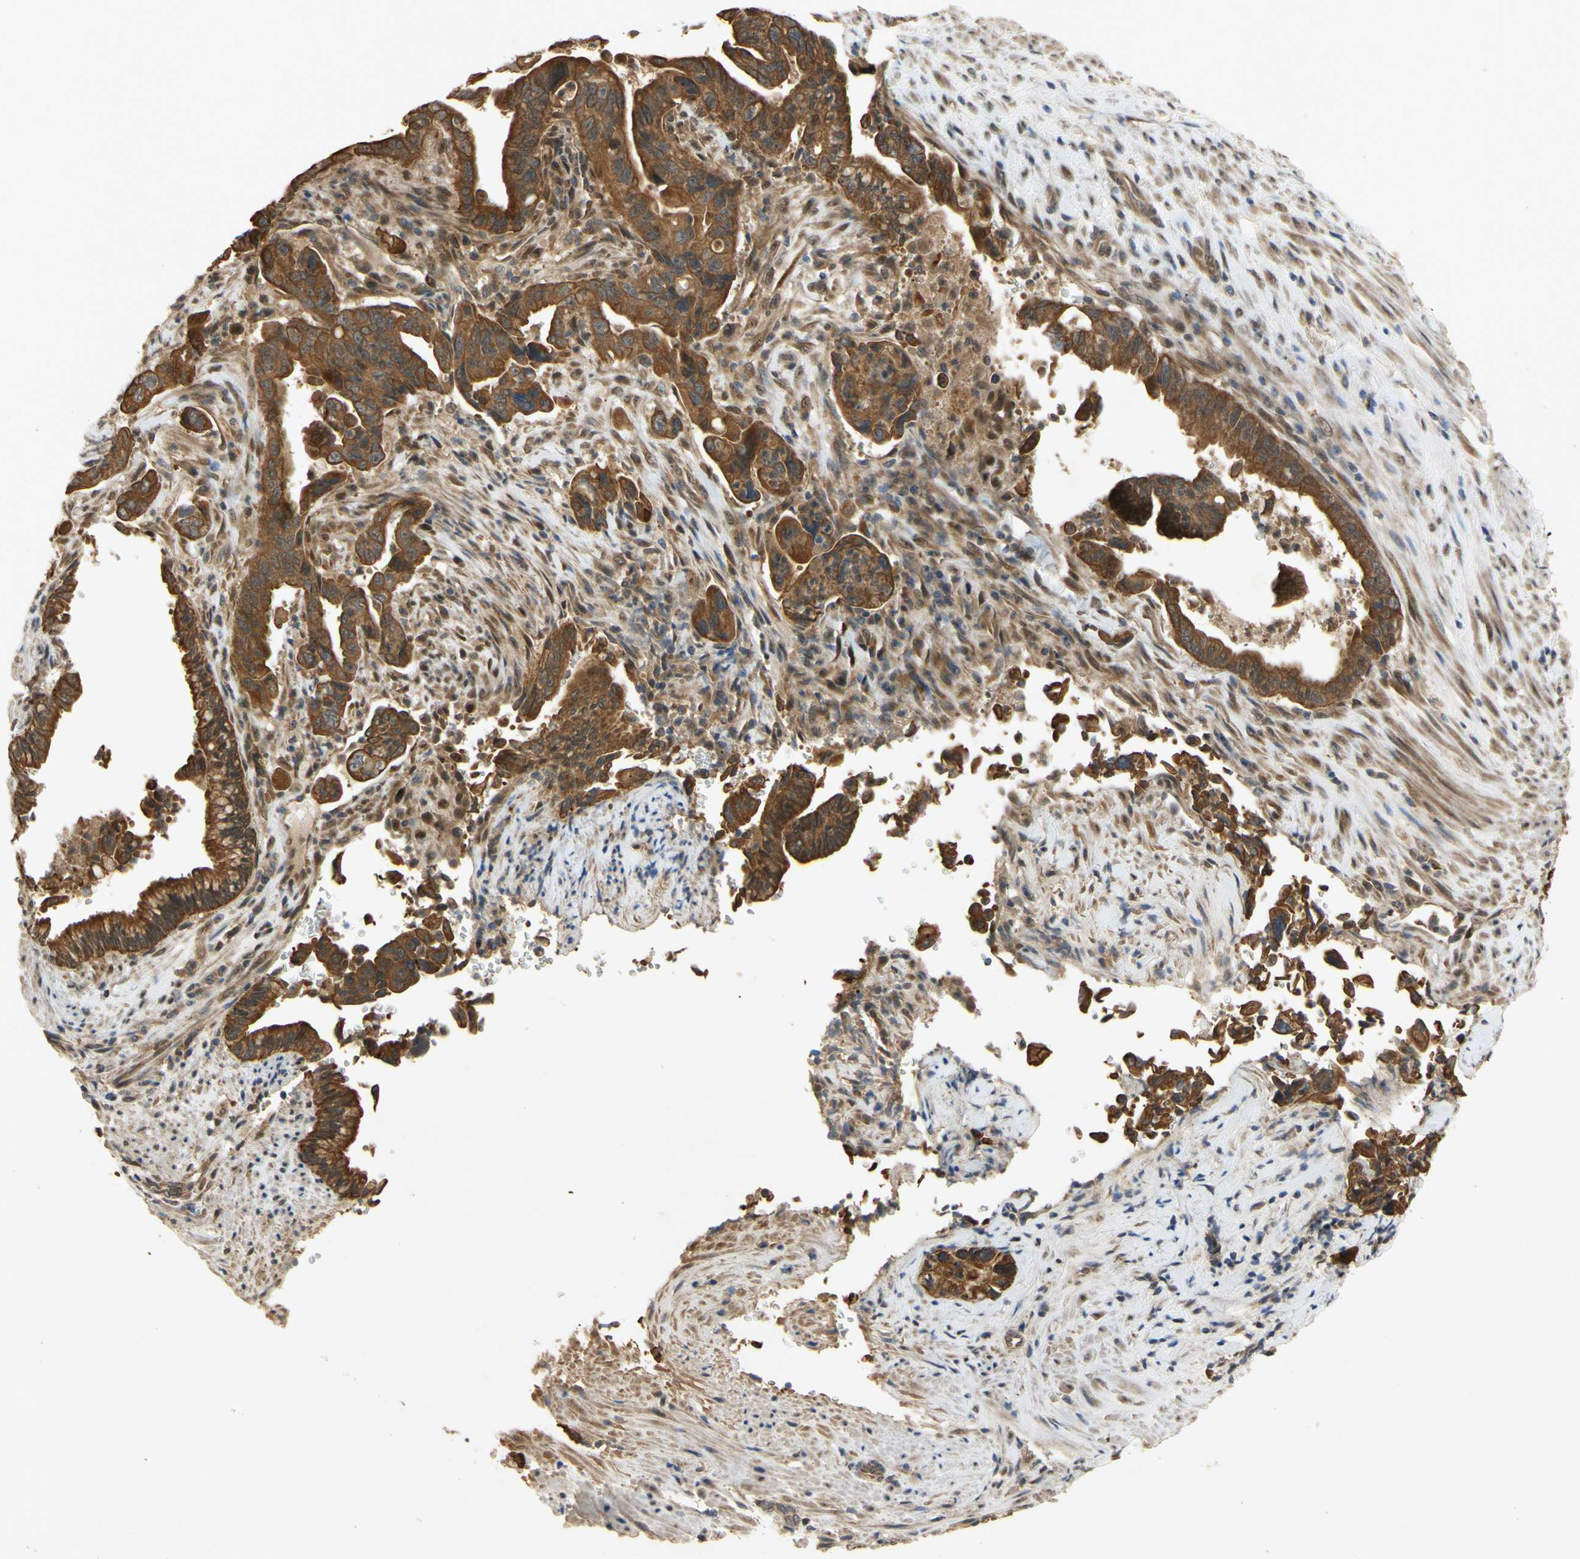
{"staining": {"intensity": "moderate", "quantity": ">75%", "location": "cytoplasmic/membranous"}, "tissue": "pancreatic cancer", "cell_type": "Tumor cells", "image_type": "cancer", "snomed": [{"axis": "morphology", "description": "Adenocarcinoma, NOS"}, {"axis": "topography", "description": "Pancreas"}], "caption": "A high-resolution micrograph shows immunohistochemistry staining of pancreatic cancer, which exhibits moderate cytoplasmic/membranous positivity in about >75% of tumor cells.", "gene": "PKN1", "patient": {"sex": "male", "age": 70}}